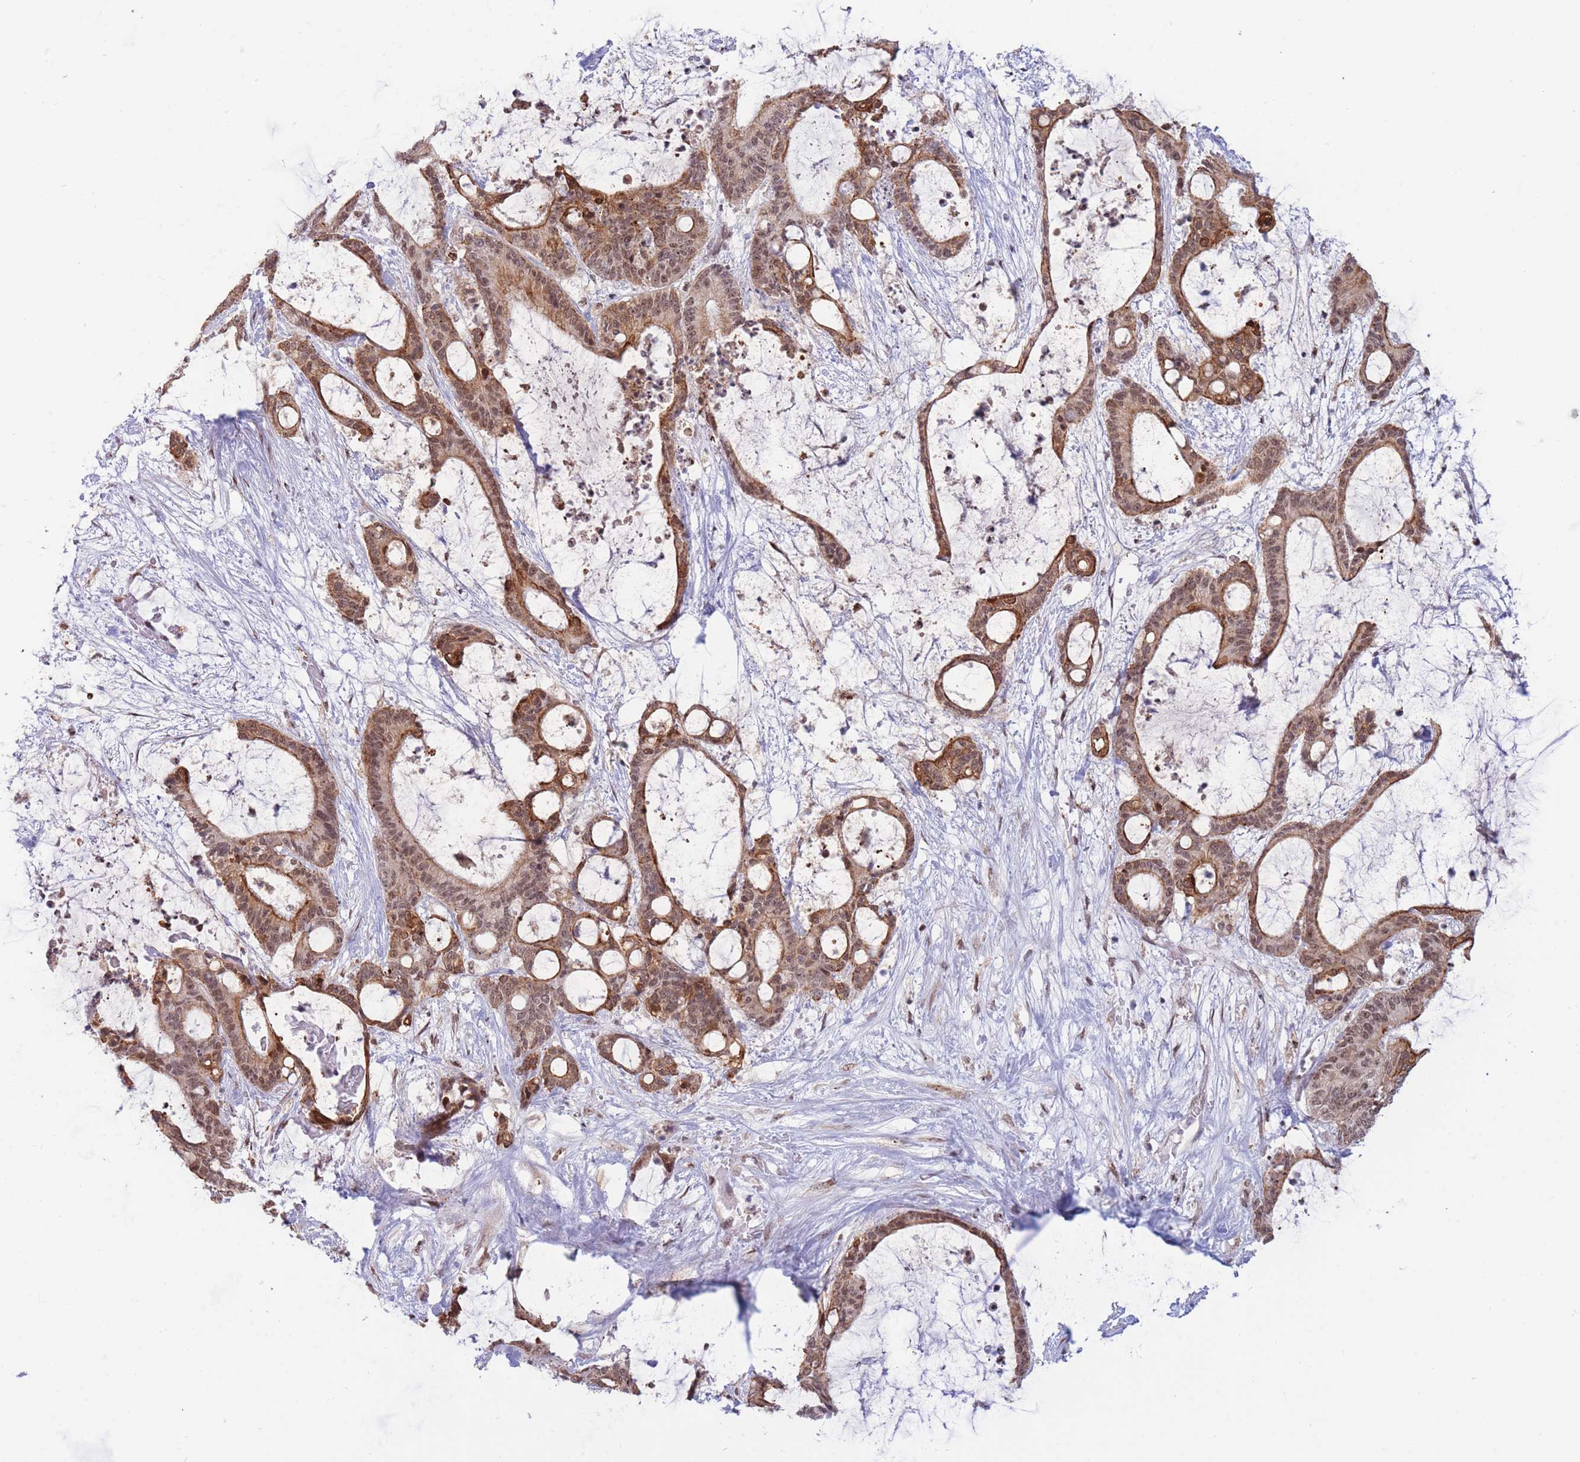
{"staining": {"intensity": "moderate", "quantity": ">75%", "location": "cytoplasmic/membranous,nuclear"}, "tissue": "liver cancer", "cell_type": "Tumor cells", "image_type": "cancer", "snomed": [{"axis": "morphology", "description": "Normal tissue, NOS"}, {"axis": "morphology", "description": "Cholangiocarcinoma"}, {"axis": "topography", "description": "Liver"}, {"axis": "topography", "description": "Peripheral nerve tissue"}], "caption": "A brown stain shows moderate cytoplasmic/membranous and nuclear expression of a protein in liver cholangiocarcinoma tumor cells. The staining was performed using DAB (3,3'-diaminobenzidine) to visualize the protein expression in brown, while the nuclei were stained in blue with hematoxylin (Magnification: 20x).", "gene": "TARBP2", "patient": {"sex": "female", "age": 73}}